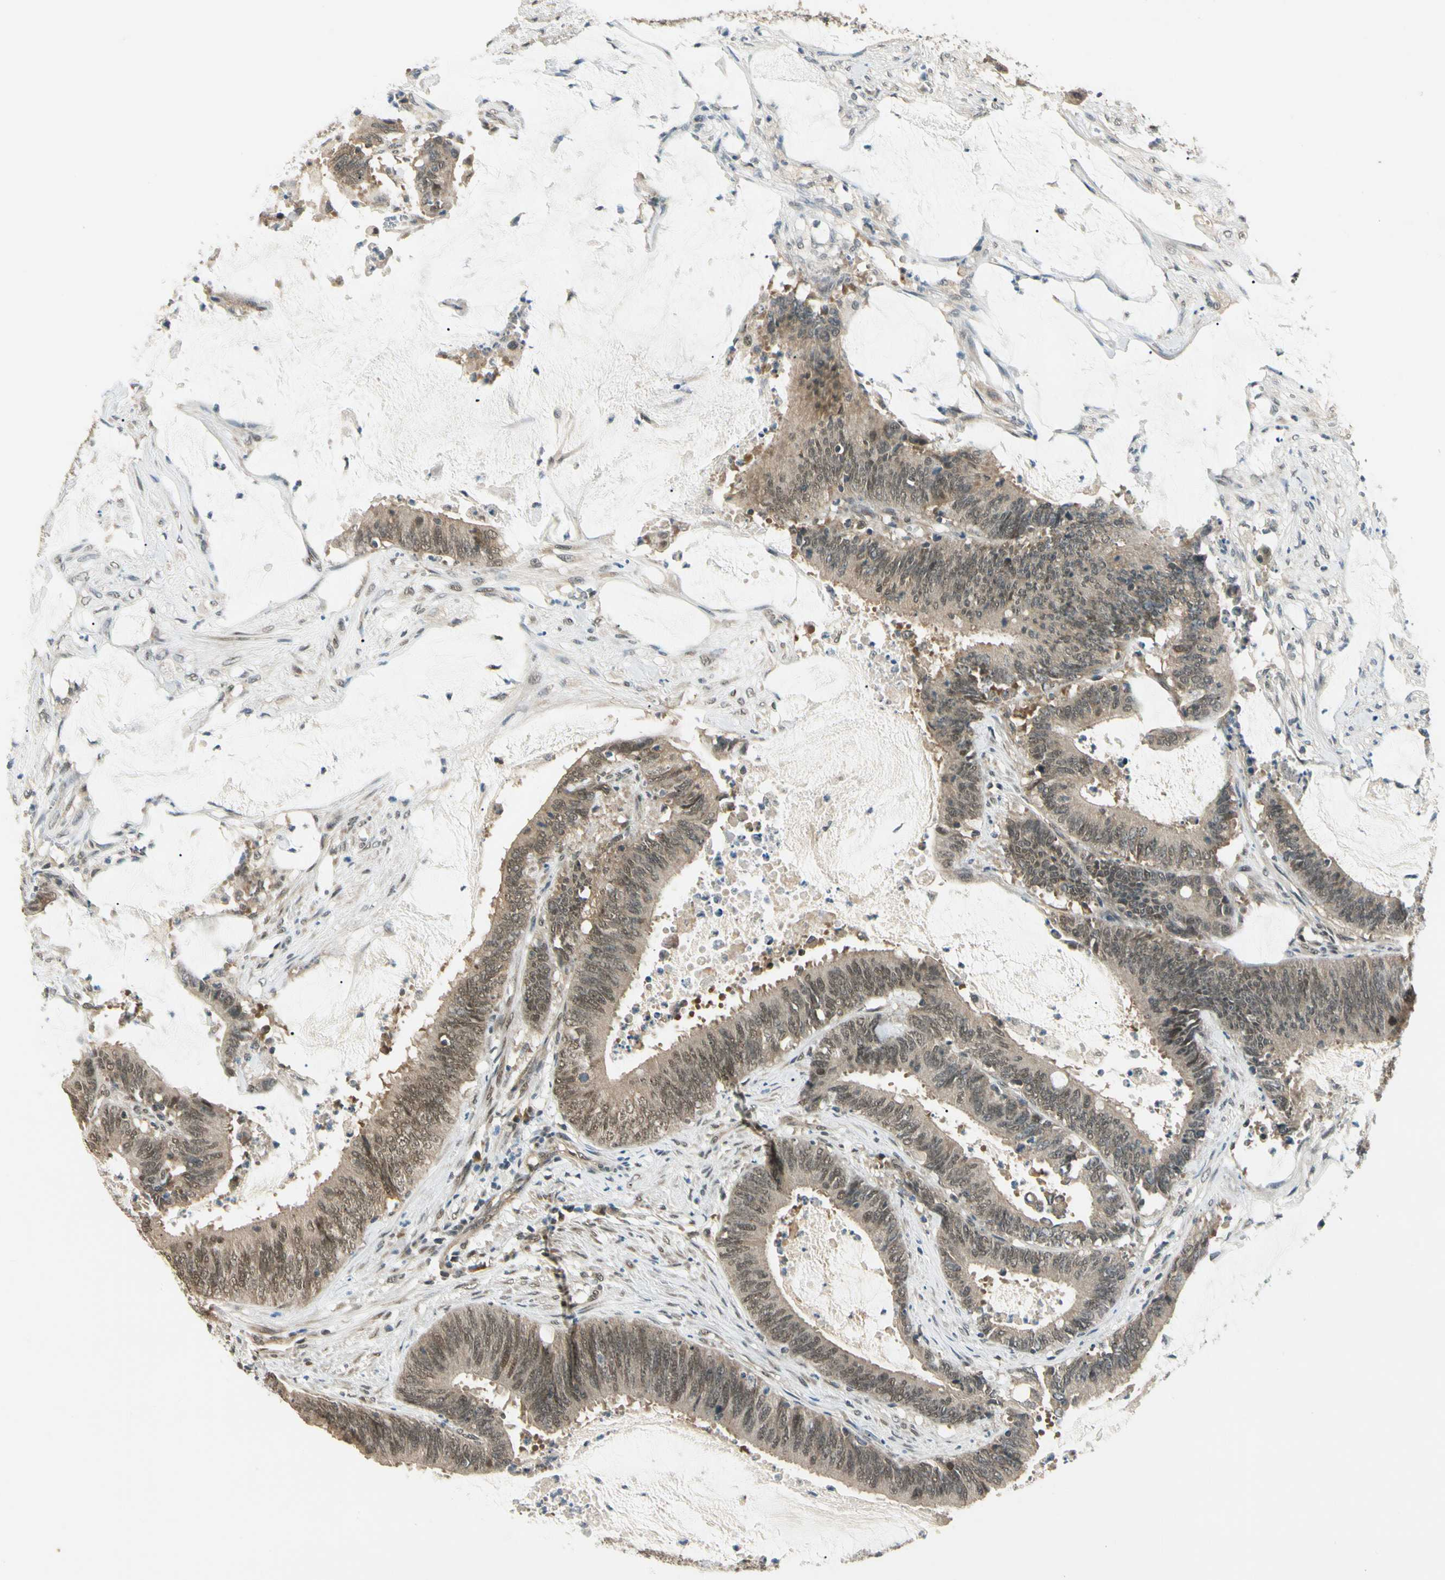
{"staining": {"intensity": "weak", "quantity": ">75%", "location": "cytoplasmic/membranous,nuclear"}, "tissue": "colorectal cancer", "cell_type": "Tumor cells", "image_type": "cancer", "snomed": [{"axis": "morphology", "description": "Adenocarcinoma, NOS"}, {"axis": "topography", "description": "Rectum"}], "caption": "Colorectal adenocarcinoma stained for a protein (brown) reveals weak cytoplasmic/membranous and nuclear positive positivity in about >75% of tumor cells.", "gene": "ZSCAN12", "patient": {"sex": "female", "age": 66}}